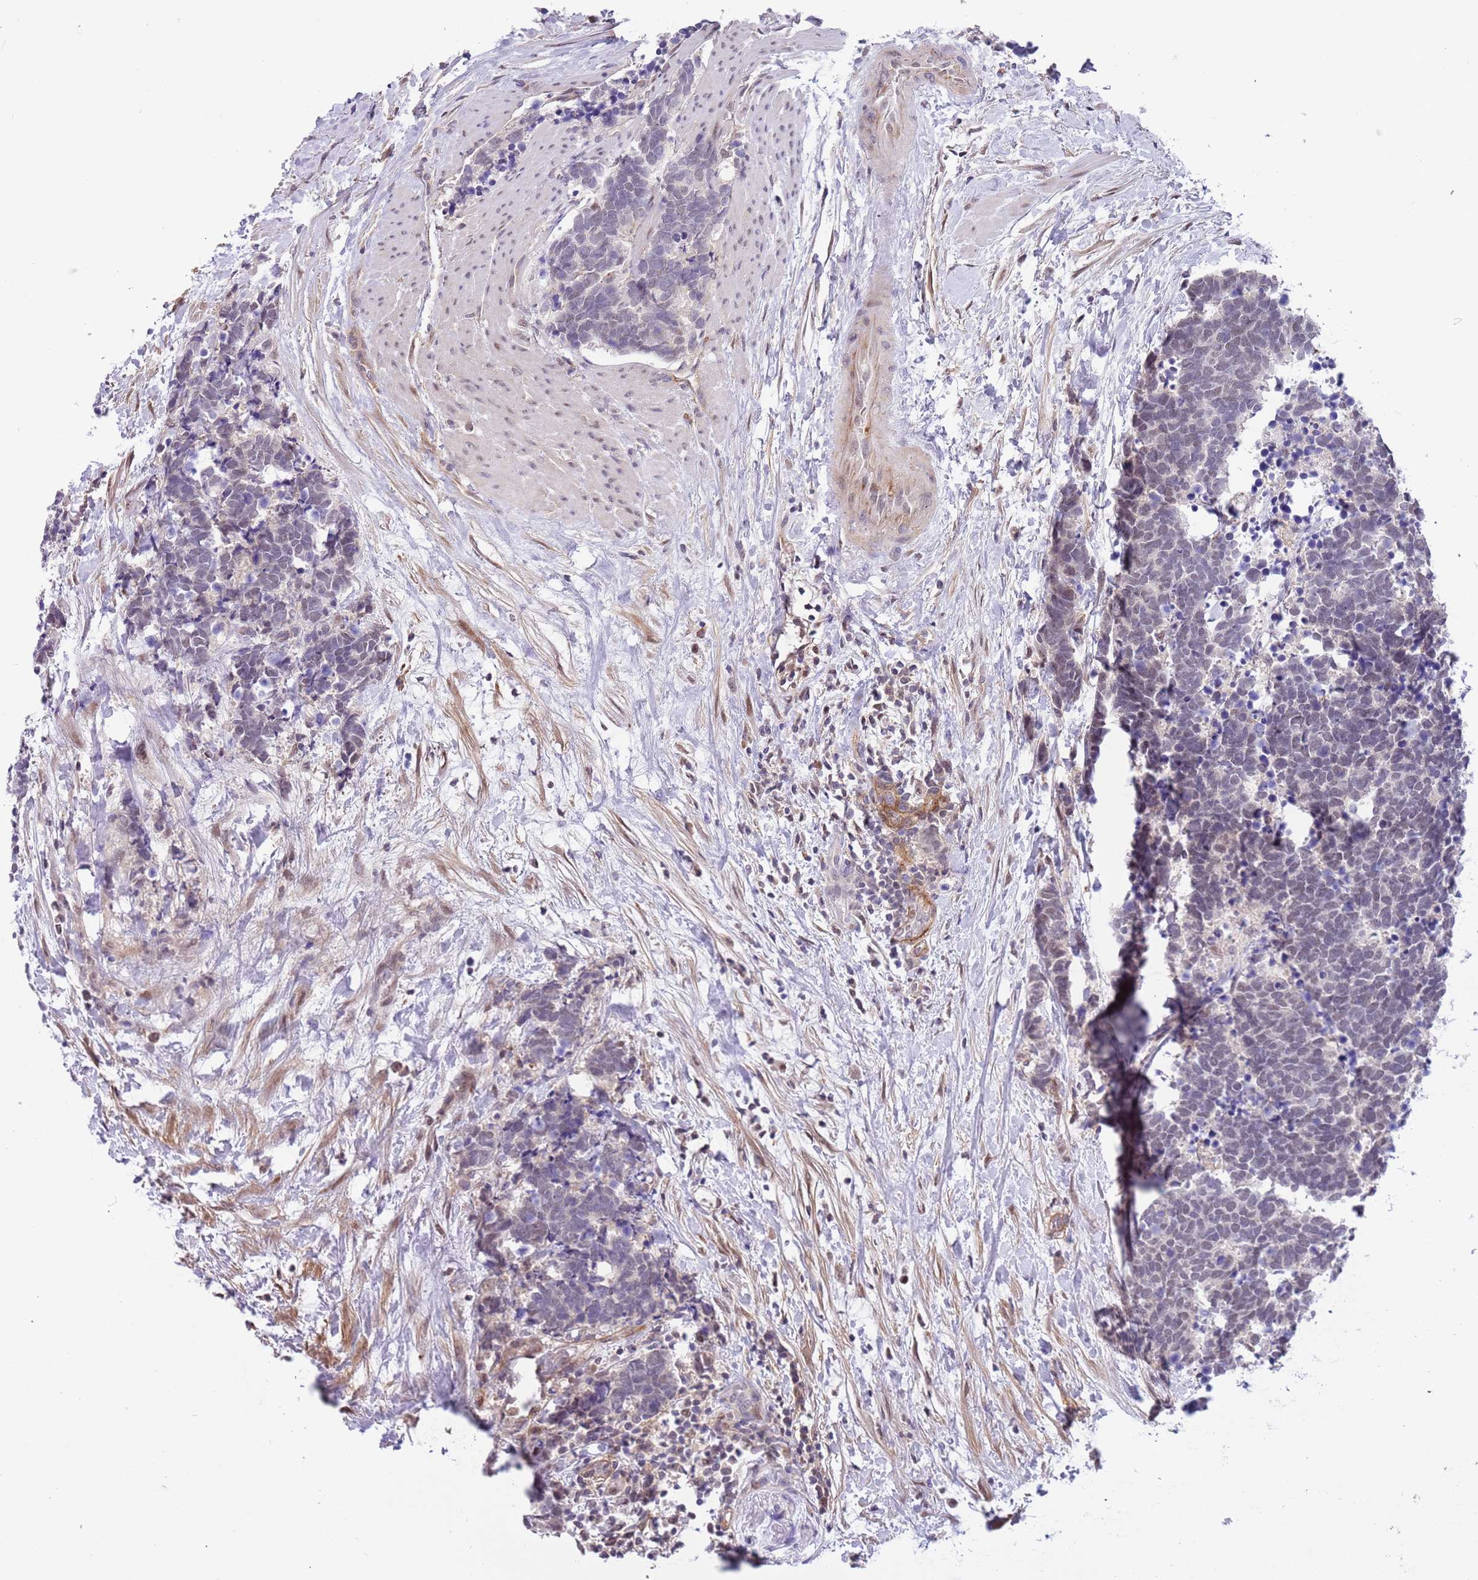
{"staining": {"intensity": "negative", "quantity": "none", "location": "none"}, "tissue": "carcinoid", "cell_type": "Tumor cells", "image_type": "cancer", "snomed": [{"axis": "morphology", "description": "Carcinoma, NOS"}, {"axis": "morphology", "description": "Carcinoid, malignant, NOS"}, {"axis": "topography", "description": "Prostate"}], "caption": "There is no significant expression in tumor cells of carcinoid.", "gene": "MAGEF1", "patient": {"sex": "male", "age": 57}}